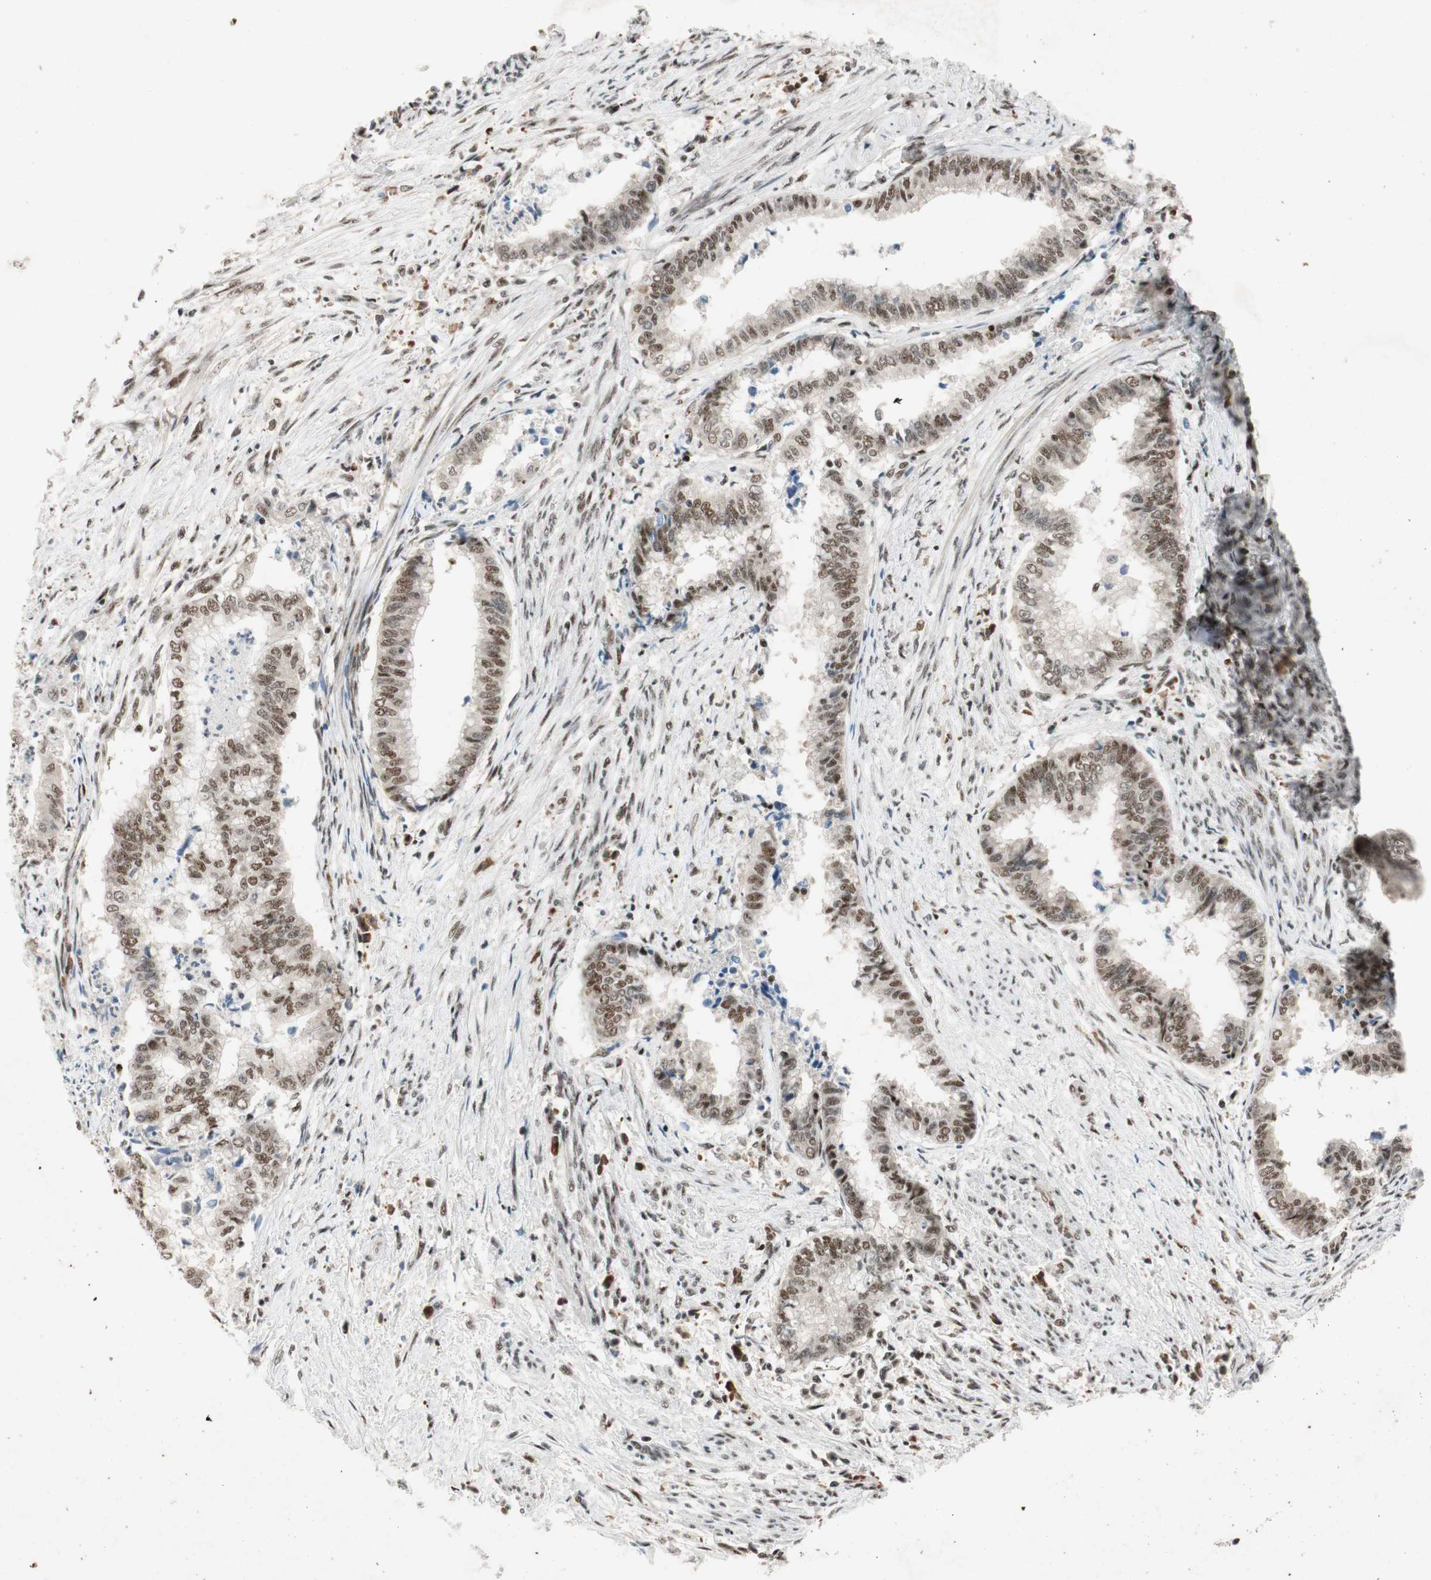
{"staining": {"intensity": "moderate", "quantity": ">75%", "location": "nuclear"}, "tissue": "endometrial cancer", "cell_type": "Tumor cells", "image_type": "cancer", "snomed": [{"axis": "morphology", "description": "Necrosis, NOS"}, {"axis": "morphology", "description": "Adenocarcinoma, NOS"}, {"axis": "topography", "description": "Endometrium"}], "caption": "Brown immunohistochemical staining in endometrial adenocarcinoma exhibits moderate nuclear staining in about >75% of tumor cells.", "gene": "NCBP3", "patient": {"sex": "female", "age": 79}}